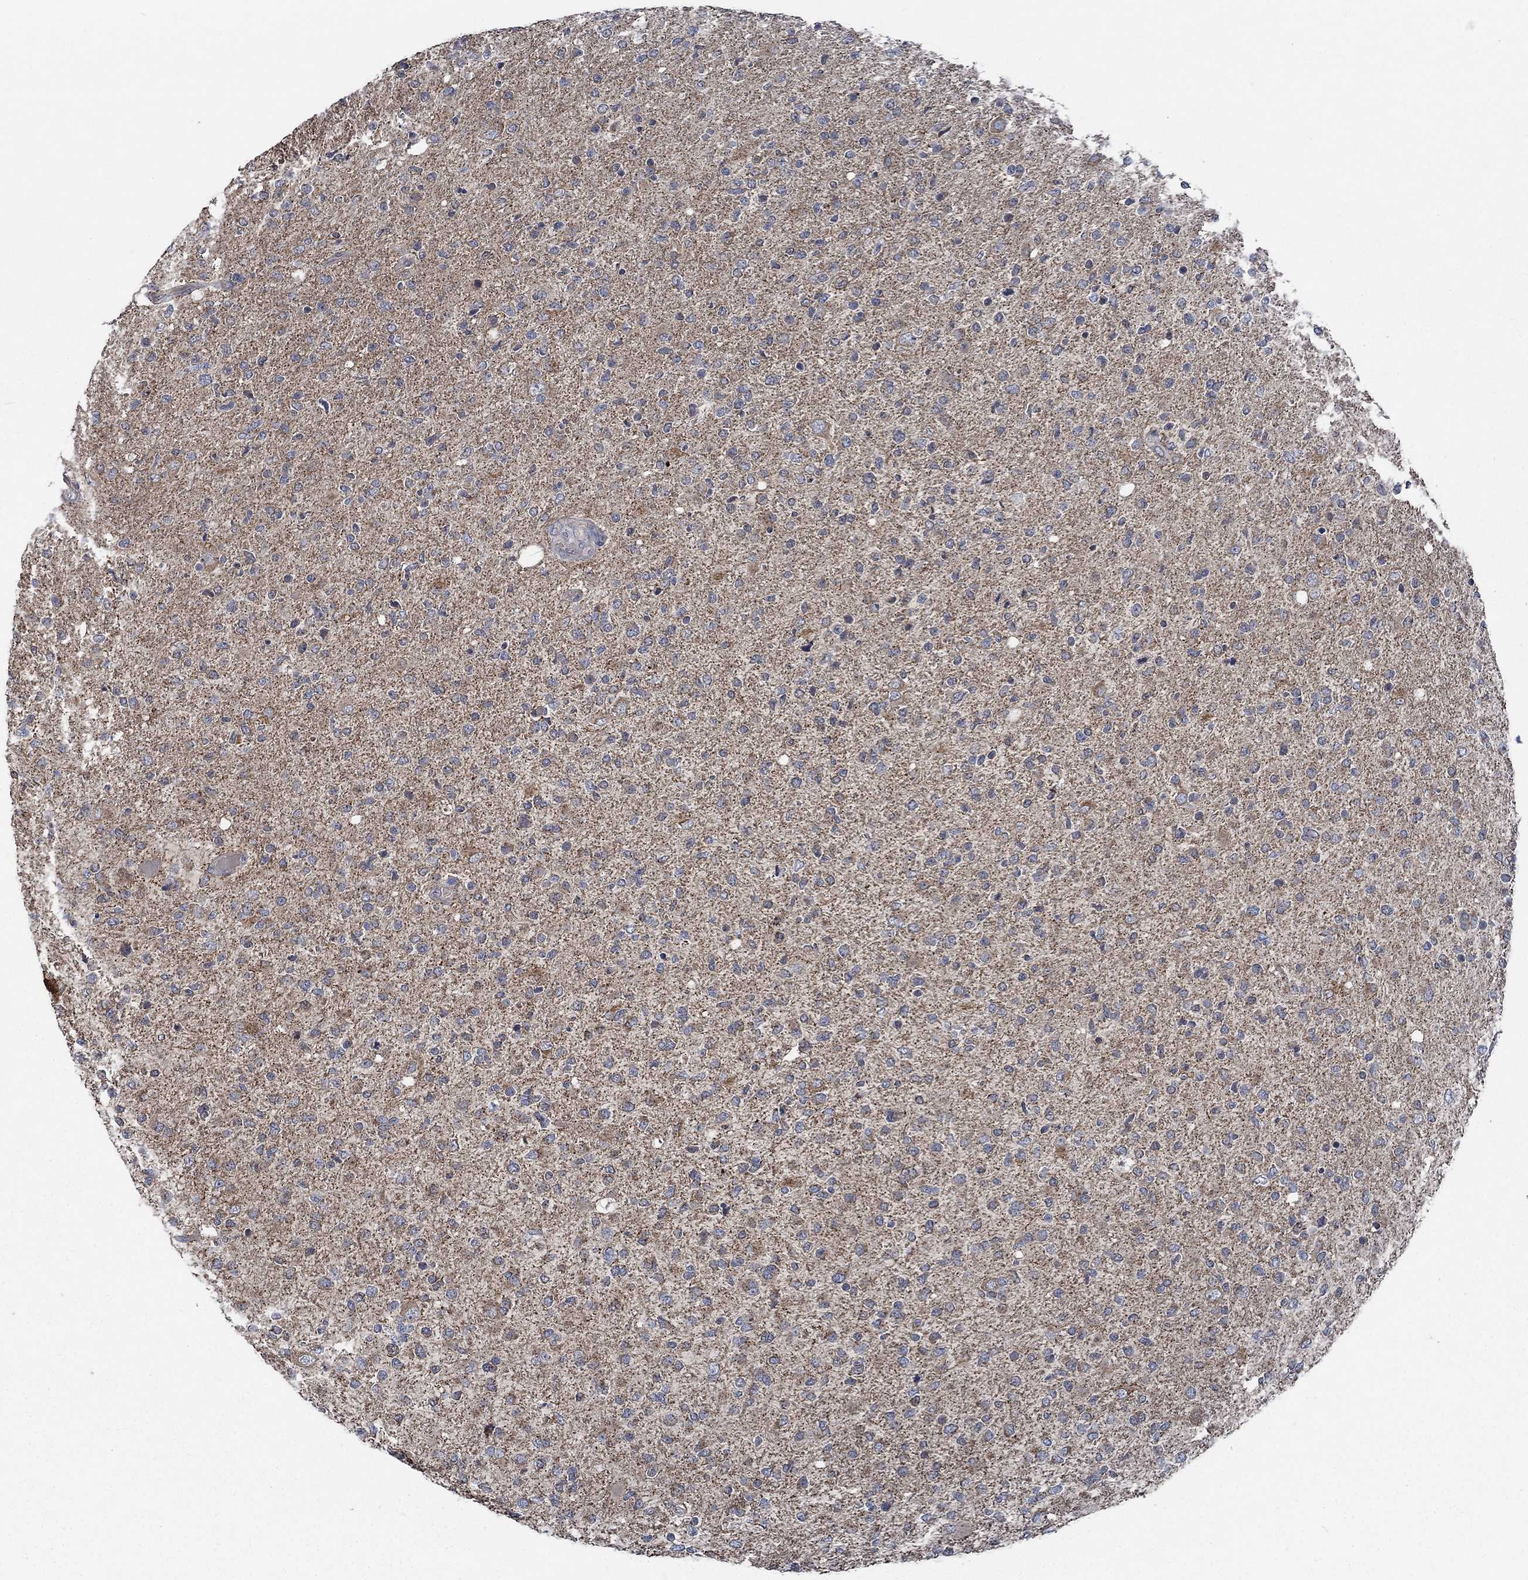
{"staining": {"intensity": "negative", "quantity": "none", "location": "none"}, "tissue": "glioma", "cell_type": "Tumor cells", "image_type": "cancer", "snomed": [{"axis": "morphology", "description": "Glioma, malignant, High grade"}, {"axis": "topography", "description": "Cerebral cortex"}], "caption": "There is no significant expression in tumor cells of glioma.", "gene": "STXBP6", "patient": {"sex": "male", "age": 70}}